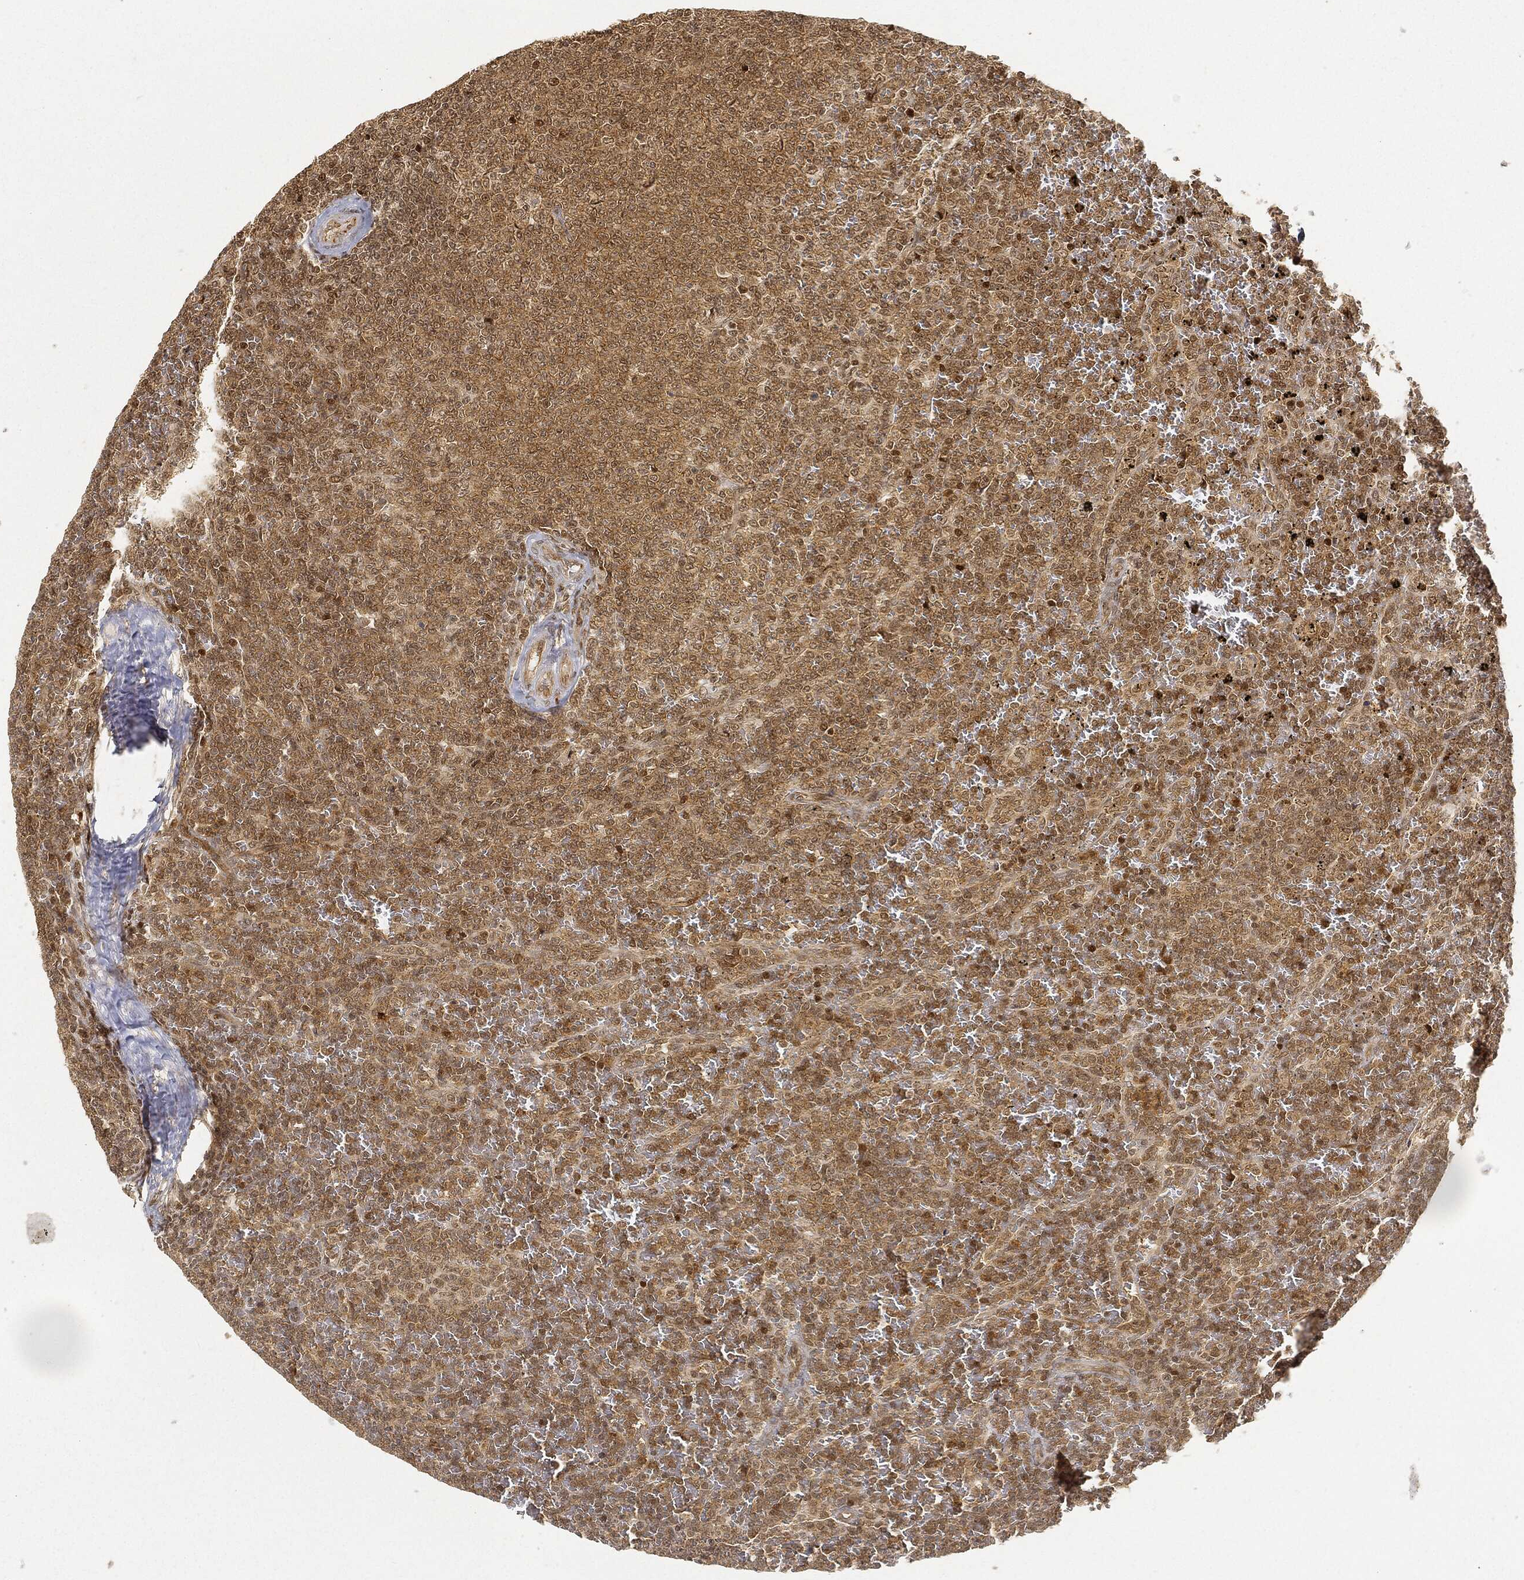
{"staining": {"intensity": "moderate", "quantity": ">75%", "location": "cytoplasmic/membranous,nuclear"}, "tissue": "lymphoma", "cell_type": "Tumor cells", "image_type": "cancer", "snomed": [{"axis": "morphology", "description": "Malignant lymphoma, non-Hodgkin's type, Low grade"}, {"axis": "topography", "description": "Spleen"}], "caption": "IHC (DAB) staining of human lymphoma demonstrates moderate cytoplasmic/membranous and nuclear protein expression in approximately >75% of tumor cells.", "gene": "CIB1", "patient": {"sex": "female", "age": 77}}